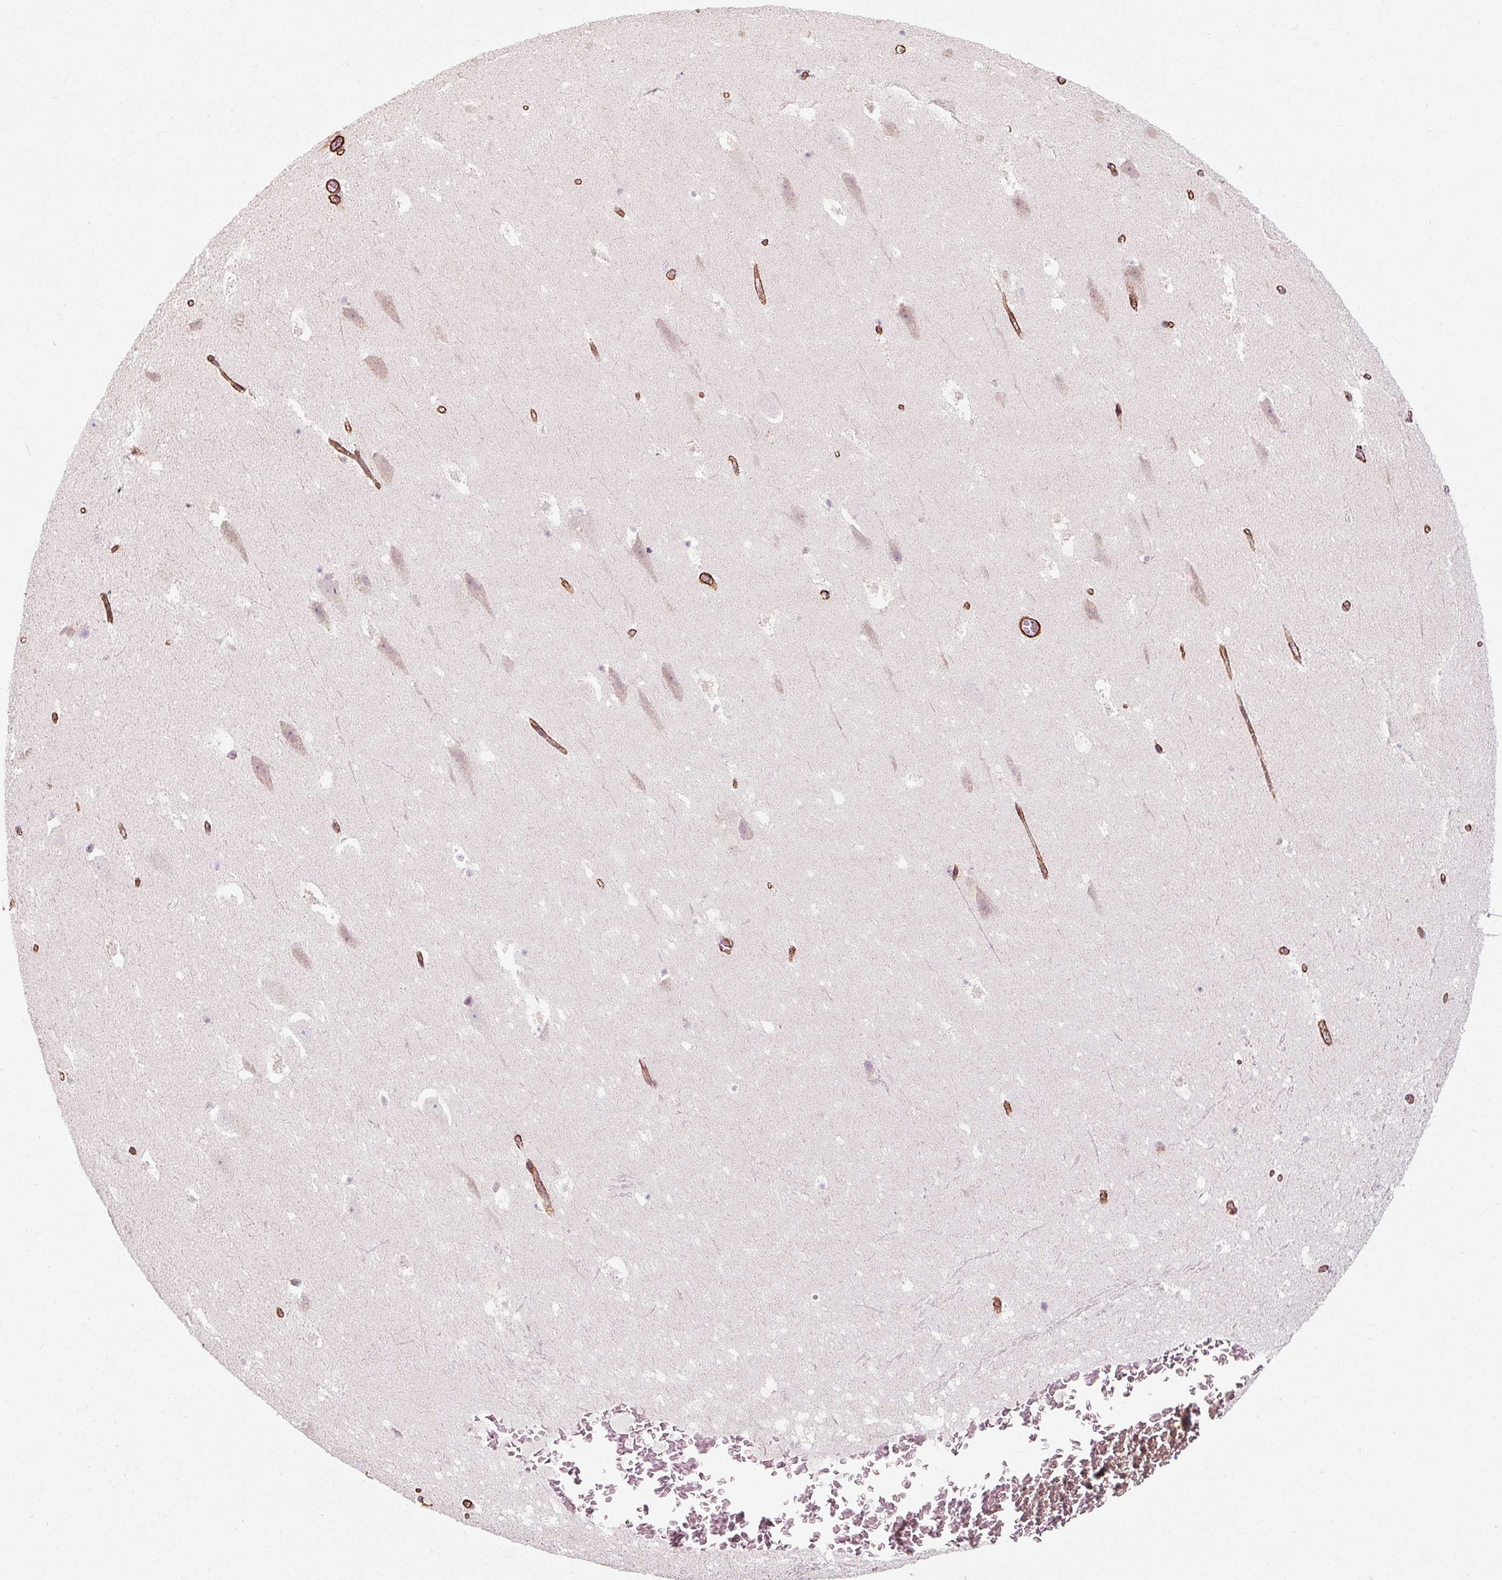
{"staining": {"intensity": "negative", "quantity": "none", "location": "none"}, "tissue": "hippocampus", "cell_type": "Glial cells", "image_type": "normal", "snomed": [{"axis": "morphology", "description": "Normal tissue, NOS"}, {"axis": "topography", "description": "Hippocampus"}], "caption": "This is an immunohistochemistry image of normal human hippocampus. There is no positivity in glial cells.", "gene": "MRPS5", "patient": {"sex": "female", "age": 42}}